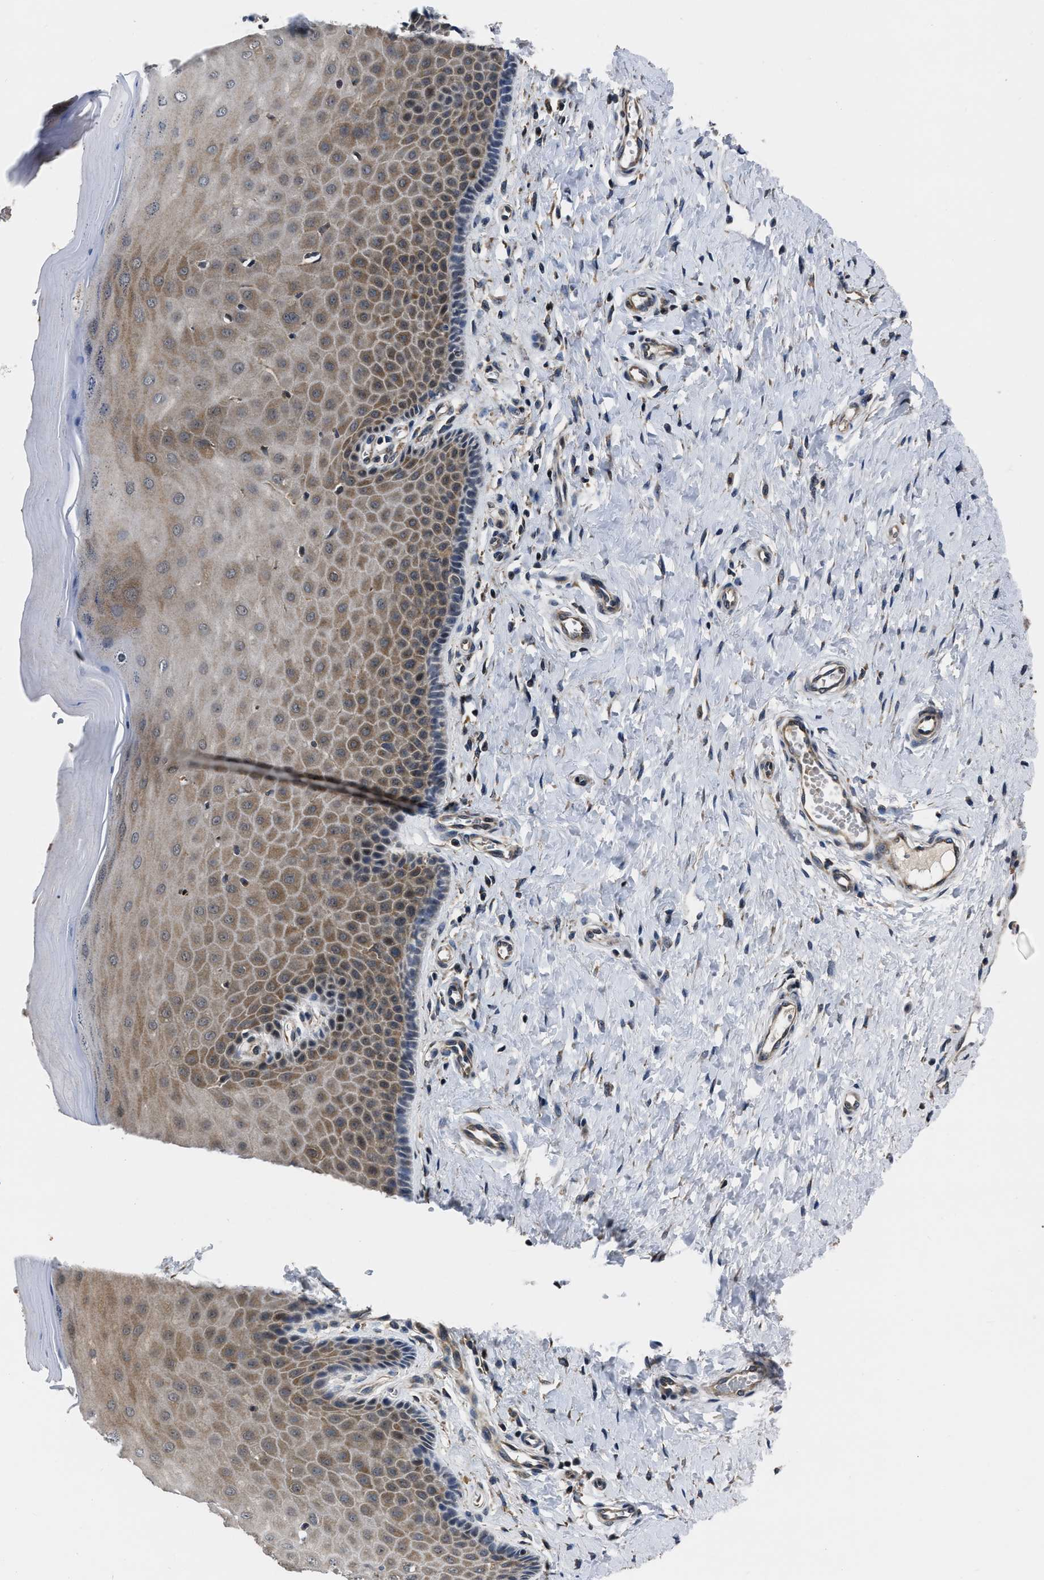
{"staining": {"intensity": "strong", "quantity": "<25%", "location": "cytoplasmic/membranous"}, "tissue": "cervix", "cell_type": "Glandular cells", "image_type": "normal", "snomed": [{"axis": "morphology", "description": "Normal tissue, NOS"}, {"axis": "topography", "description": "Cervix"}], "caption": "About <25% of glandular cells in unremarkable human cervix exhibit strong cytoplasmic/membranous protein staining as visualized by brown immunohistochemical staining.", "gene": "GET4", "patient": {"sex": "female", "age": 55}}